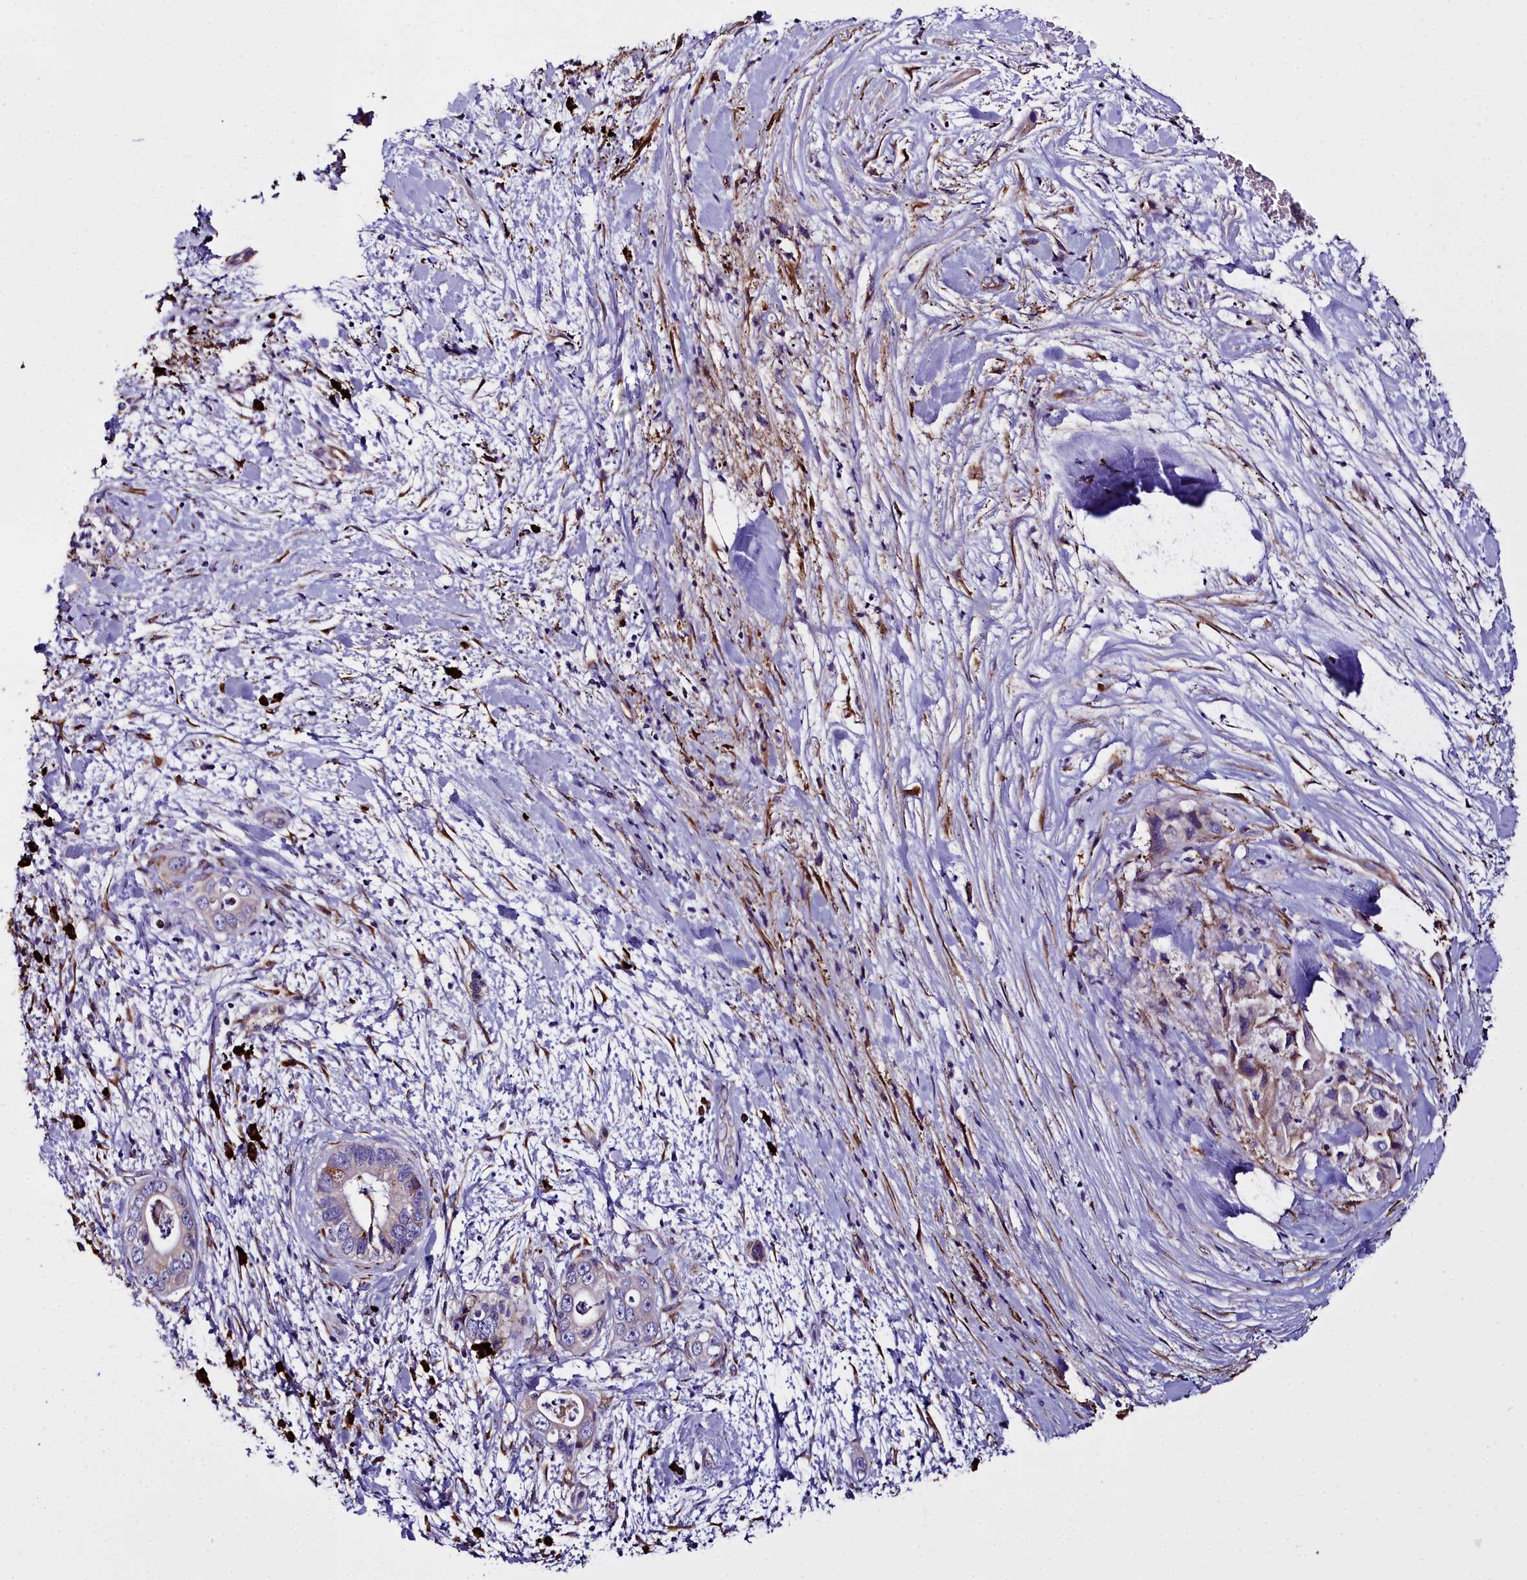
{"staining": {"intensity": "weak", "quantity": "<25%", "location": "cytoplasmic/membranous"}, "tissue": "pancreatic cancer", "cell_type": "Tumor cells", "image_type": "cancer", "snomed": [{"axis": "morphology", "description": "Adenocarcinoma, NOS"}, {"axis": "topography", "description": "Pancreas"}], "caption": "Protein analysis of pancreatic cancer (adenocarcinoma) exhibits no significant expression in tumor cells.", "gene": "TXNDC5", "patient": {"sex": "female", "age": 78}}